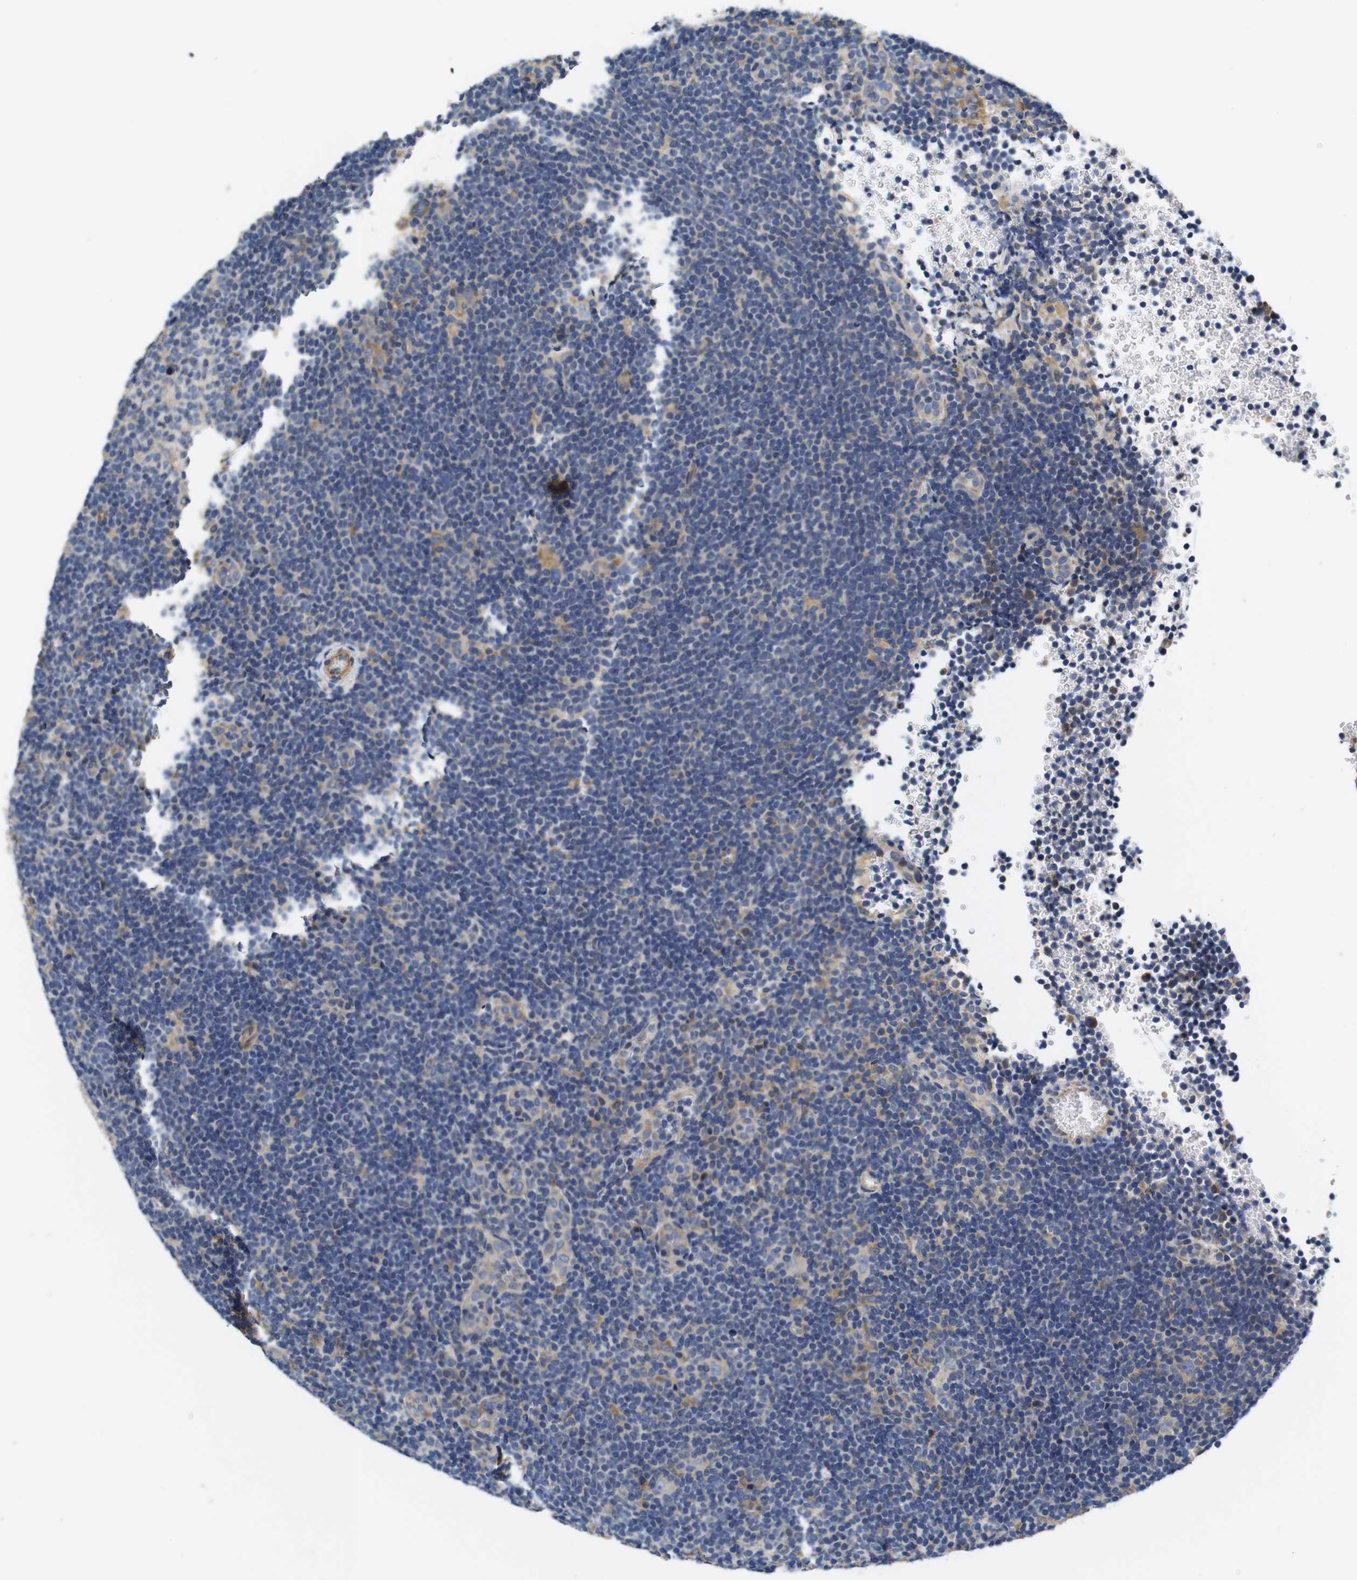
{"staining": {"intensity": "weak", "quantity": ">75%", "location": "cytoplasmic/membranous"}, "tissue": "lymphoma", "cell_type": "Tumor cells", "image_type": "cancer", "snomed": [{"axis": "morphology", "description": "Hodgkin's disease, NOS"}, {"axis": "topography", "description": "Lymph node"}], "caption": "Human Hodgkin's disease stained with a protein marker reveals weak staining in tumor cells.", "gene": "MARCHF7", "patient": {"sex": "female", "age": 57}}